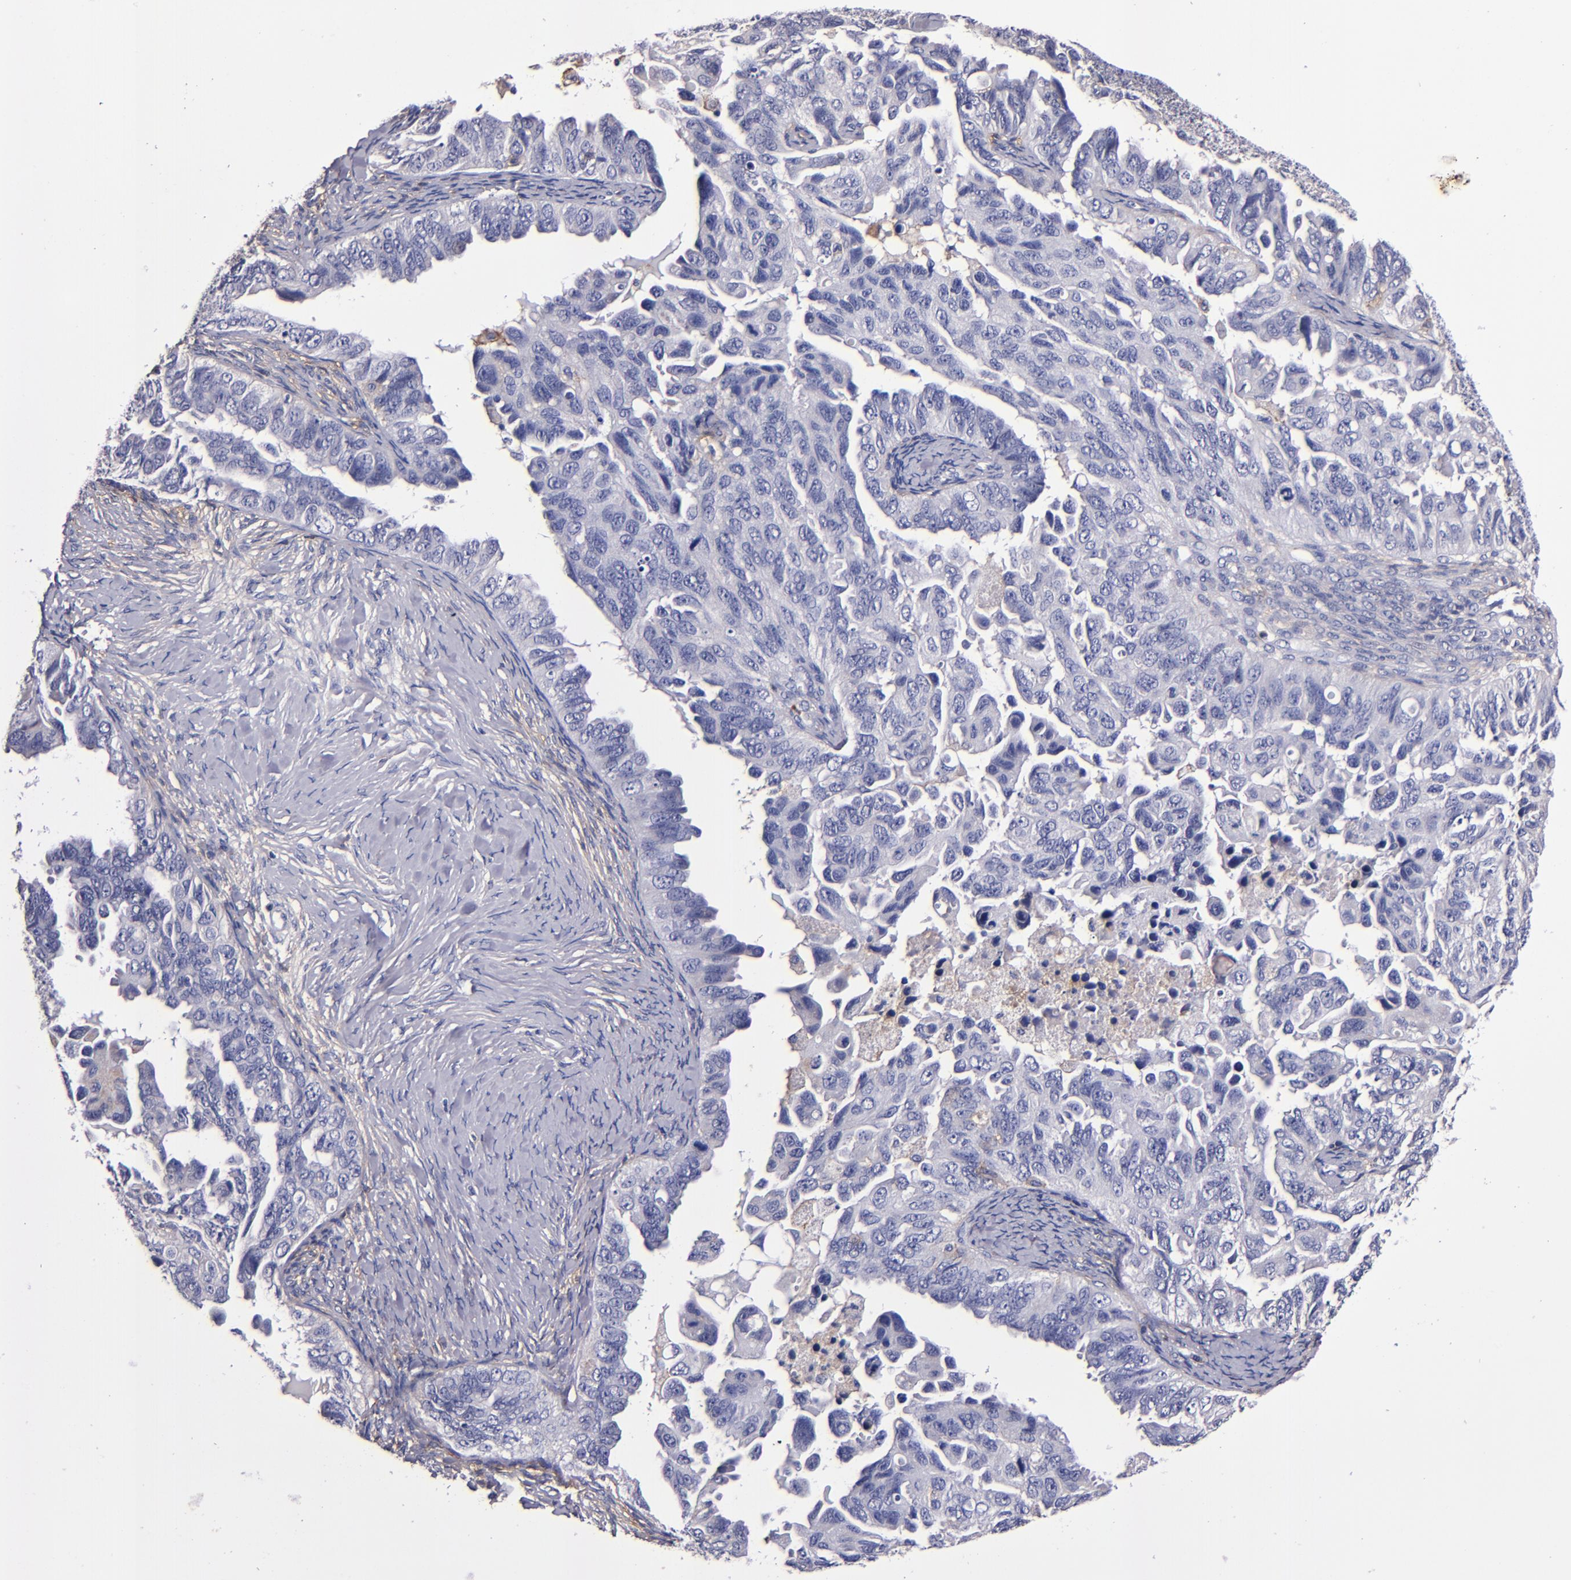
{"staining": {"intensity": "weak", "quantity": "<25%", "location": "cytoplasmic/membranous"}, "tissue": "ovarian cancer", "cell_type": "Tumor cells", "image_type": "cancer", "snomed": [{"axis": "morphology", "description": "Cystadenocarcinoma, serous, NOS"}, {"axis": "topography", "description": "Ovary"}], "caption": "Tumor cells show no significant staining in serous cystadenocarcinoma (ovarian).", "gene": "SIRPA", "patient": {"sex": "female", "age": 82}}